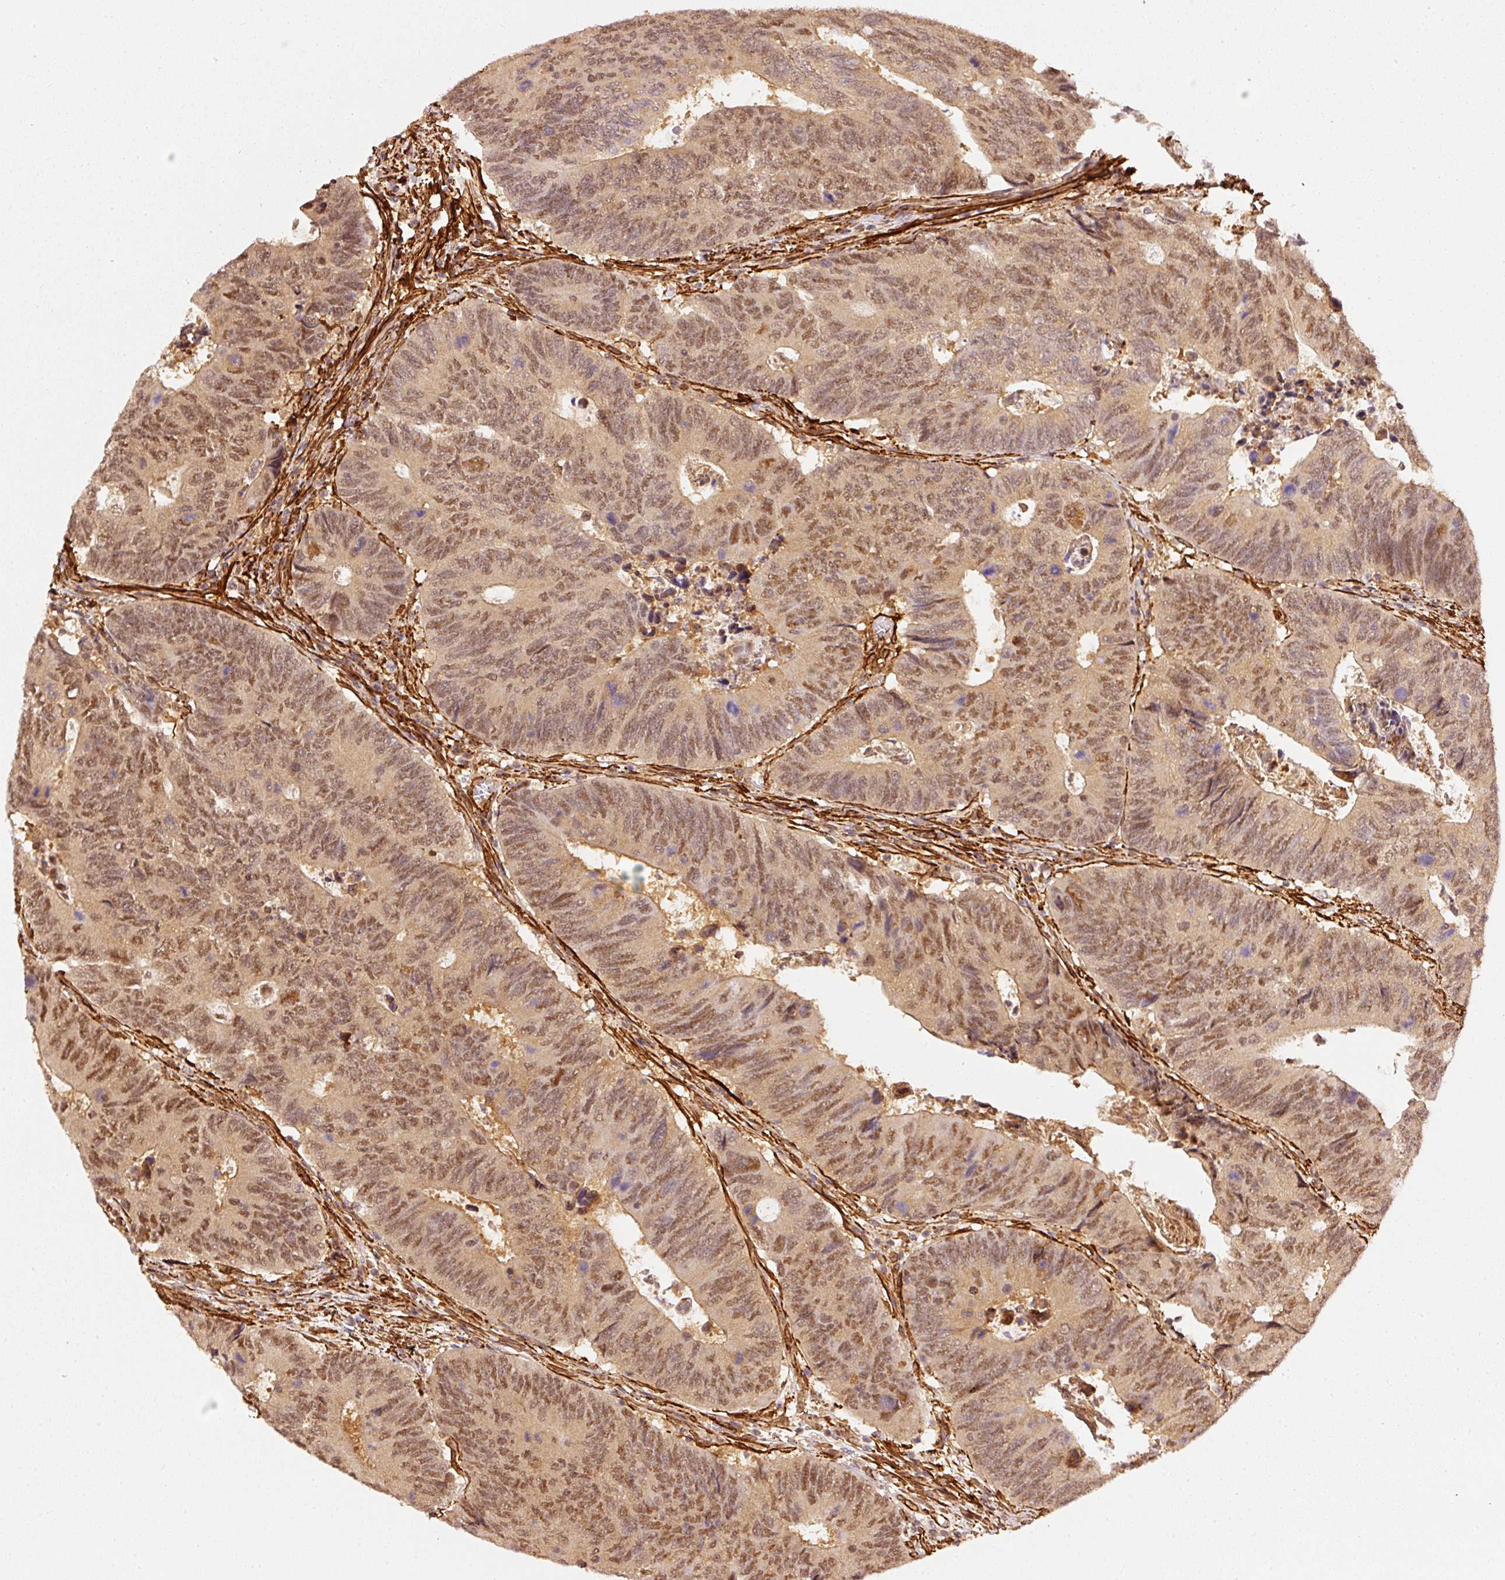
{"staining": {"intensity": "moderate", "quantity": ">75%", "location": "cytoplasmic/membranous,nuclear"}, "tissue": "colorectal cancer", "cell_type": "Tumor cells", "image_type": "cancer", "snomed": [{"axis": "morphology", "description": "Adenocarcinoma, NOS"}, {"axis": "topography", "description": "Colon"}], "caption": "Approximately >75% of tumor cells in colorectal cancer (adenocarcinoma) exhibit moderate cytoplasmic/membranous and nuclear protein positivity as visualized by brown immunohistochemical staining.", "gene": "PSMD1", "patient": {"sex": "male", "age": 87}}